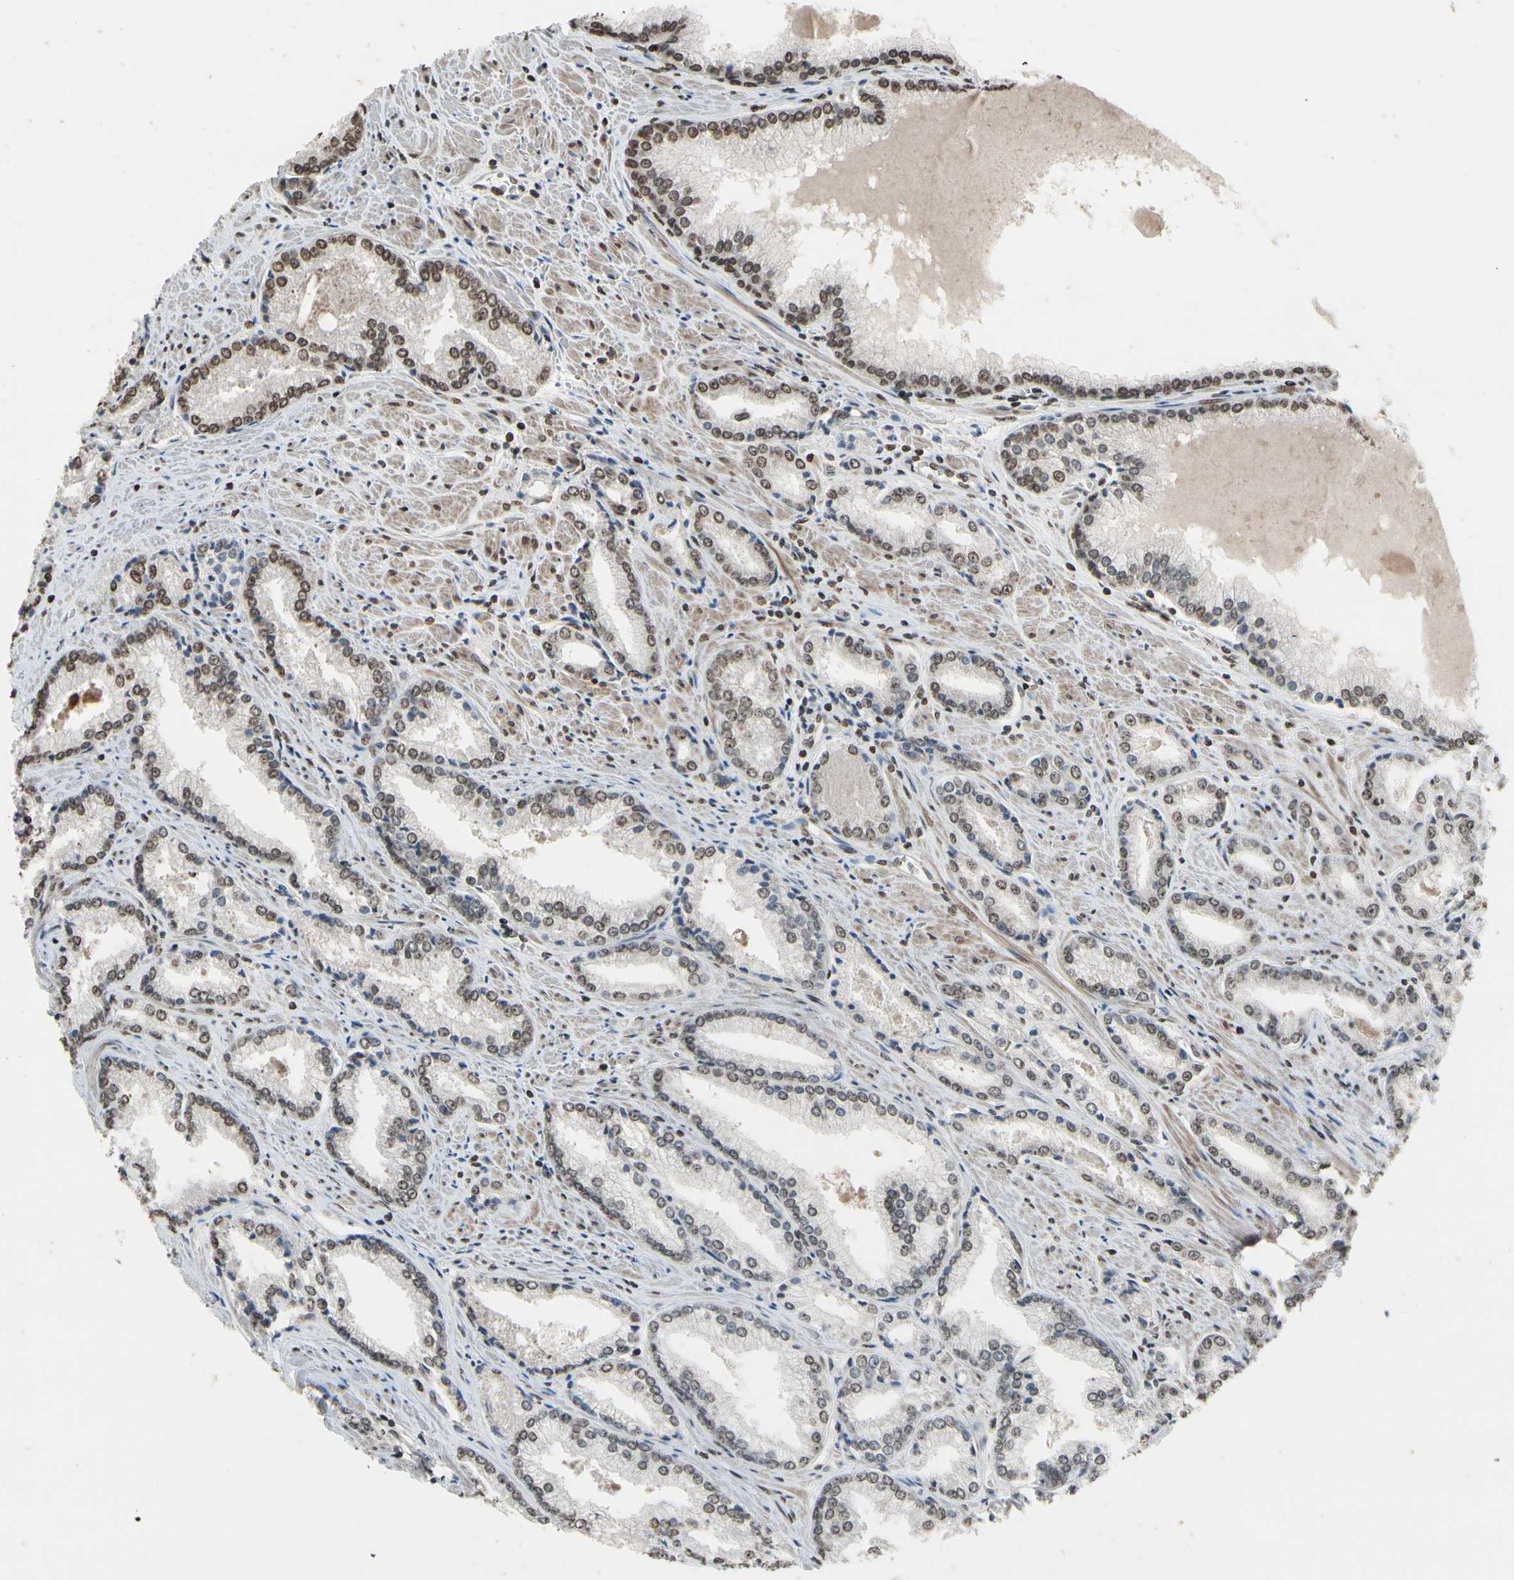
{"staining": {"intensity": "moderate", "quantity": ">75%", "location": "nuclear"}, "tissue": "prostate cancer", "cell_type": "Tumor cells", "image_type": "cancer", "snomed": [{"axis": "morphology", "description": "Adenocarcinoma, Low grade"}, {"axis": "topography", "description": "Prostate"}], "caption": "Low-grade adenocarcinoma (prostate) stained with a protein marker demonstrates moderate staining in tumor cells.", "gene": "HIPK2", "patient": {"sex": "male", "age": 64}}